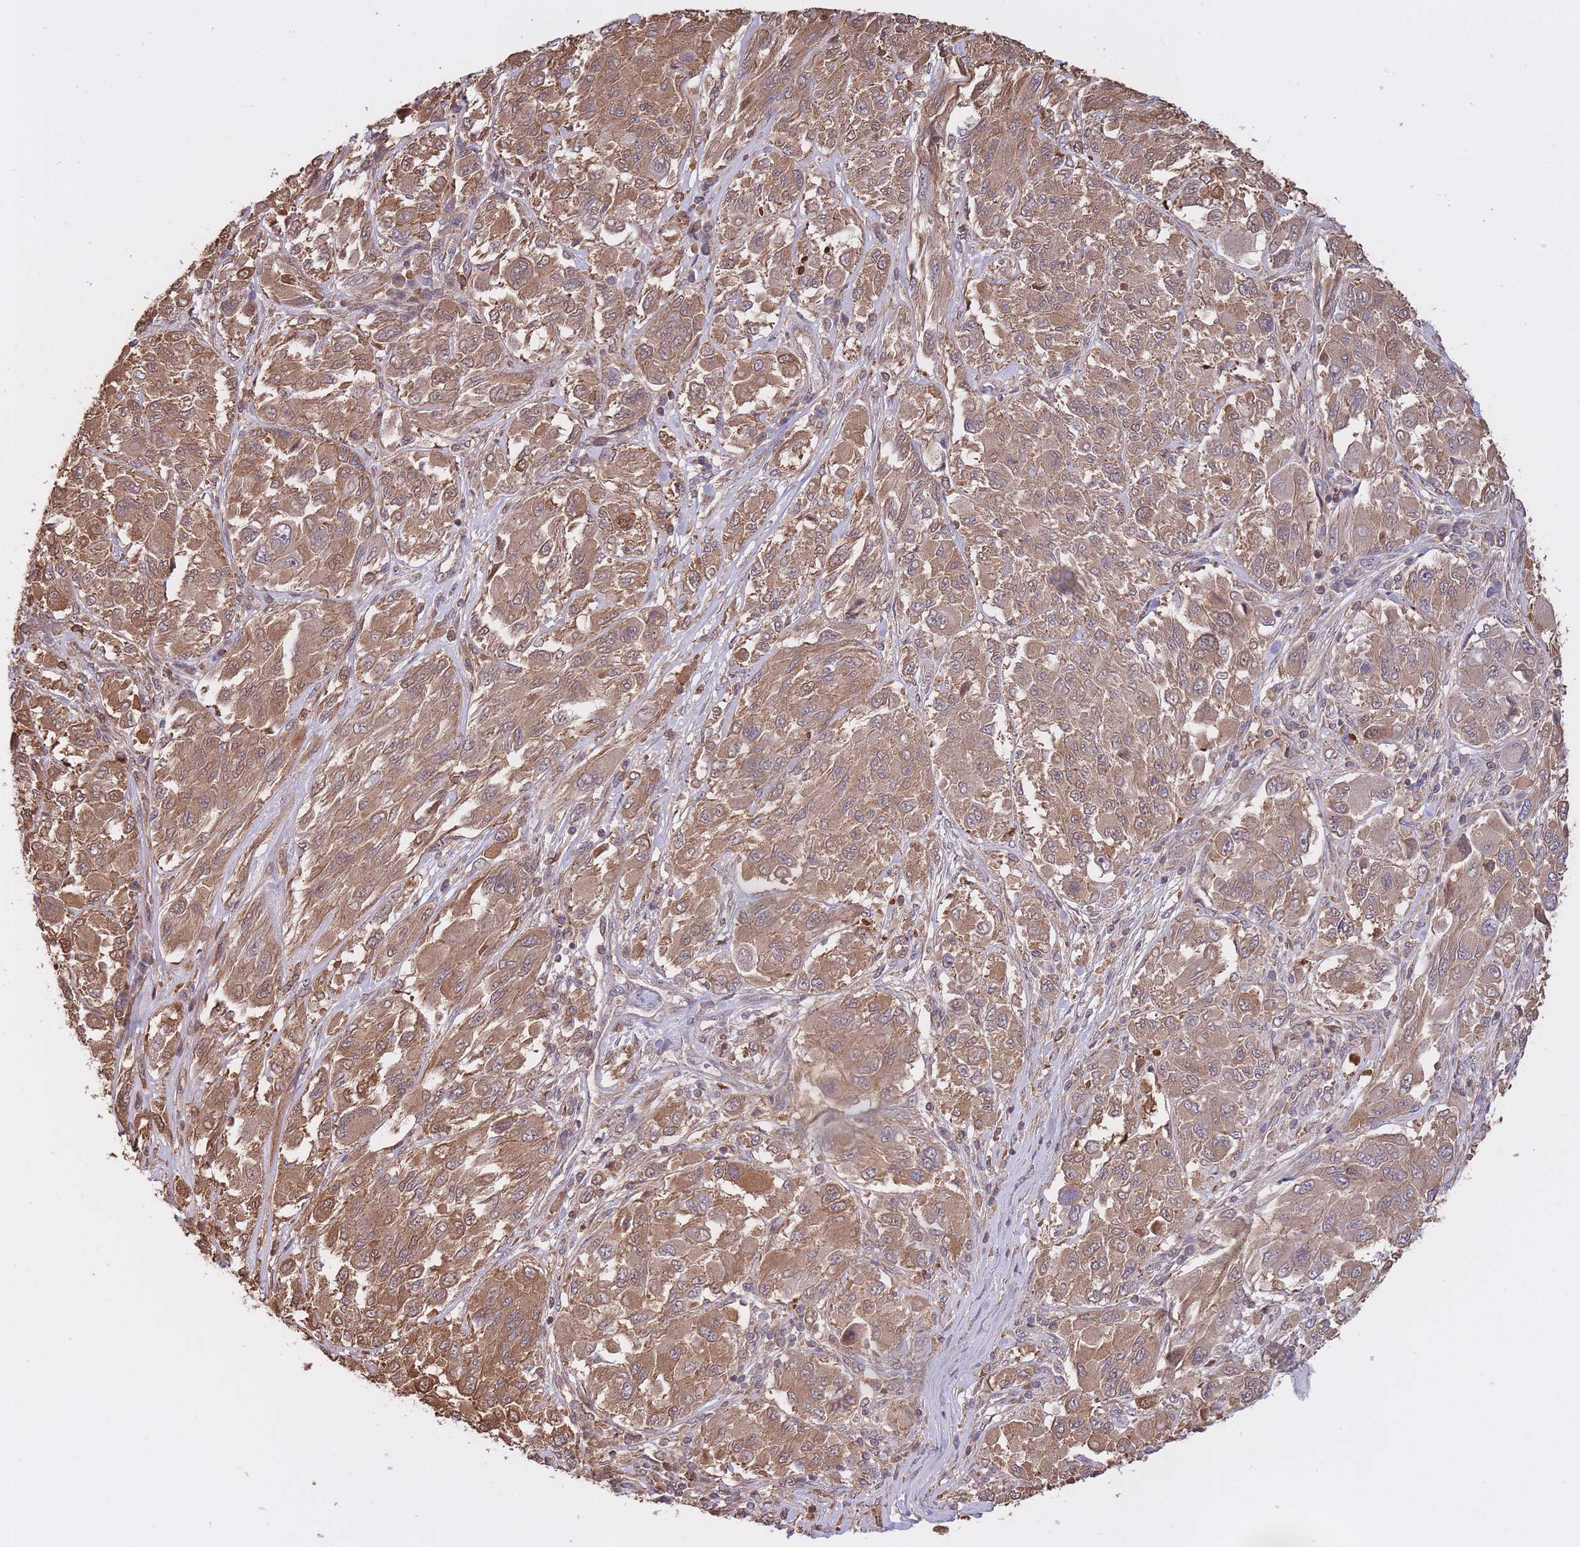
{"staining": {"intensity": "moderate", "quantity": ">75%", "location": "cytoplasmic/membranous"}, "tissue": "melanoma", "cell_type": "Tumor cells", "image_type": "cancer", "snomed": [{"axis": "morphology", "description": "Malignant melanoma, NOS"}, {"axis": "topography", "description": "Skin"}], "caption": "This image shows immunohistochemistry staining of human melanoma, with medium moderate cytoplasmic/membranous expression in approximately >75% of tumor cells.", "gene": "ZNF304", "patient": {"sex": "female", "age": 91}}